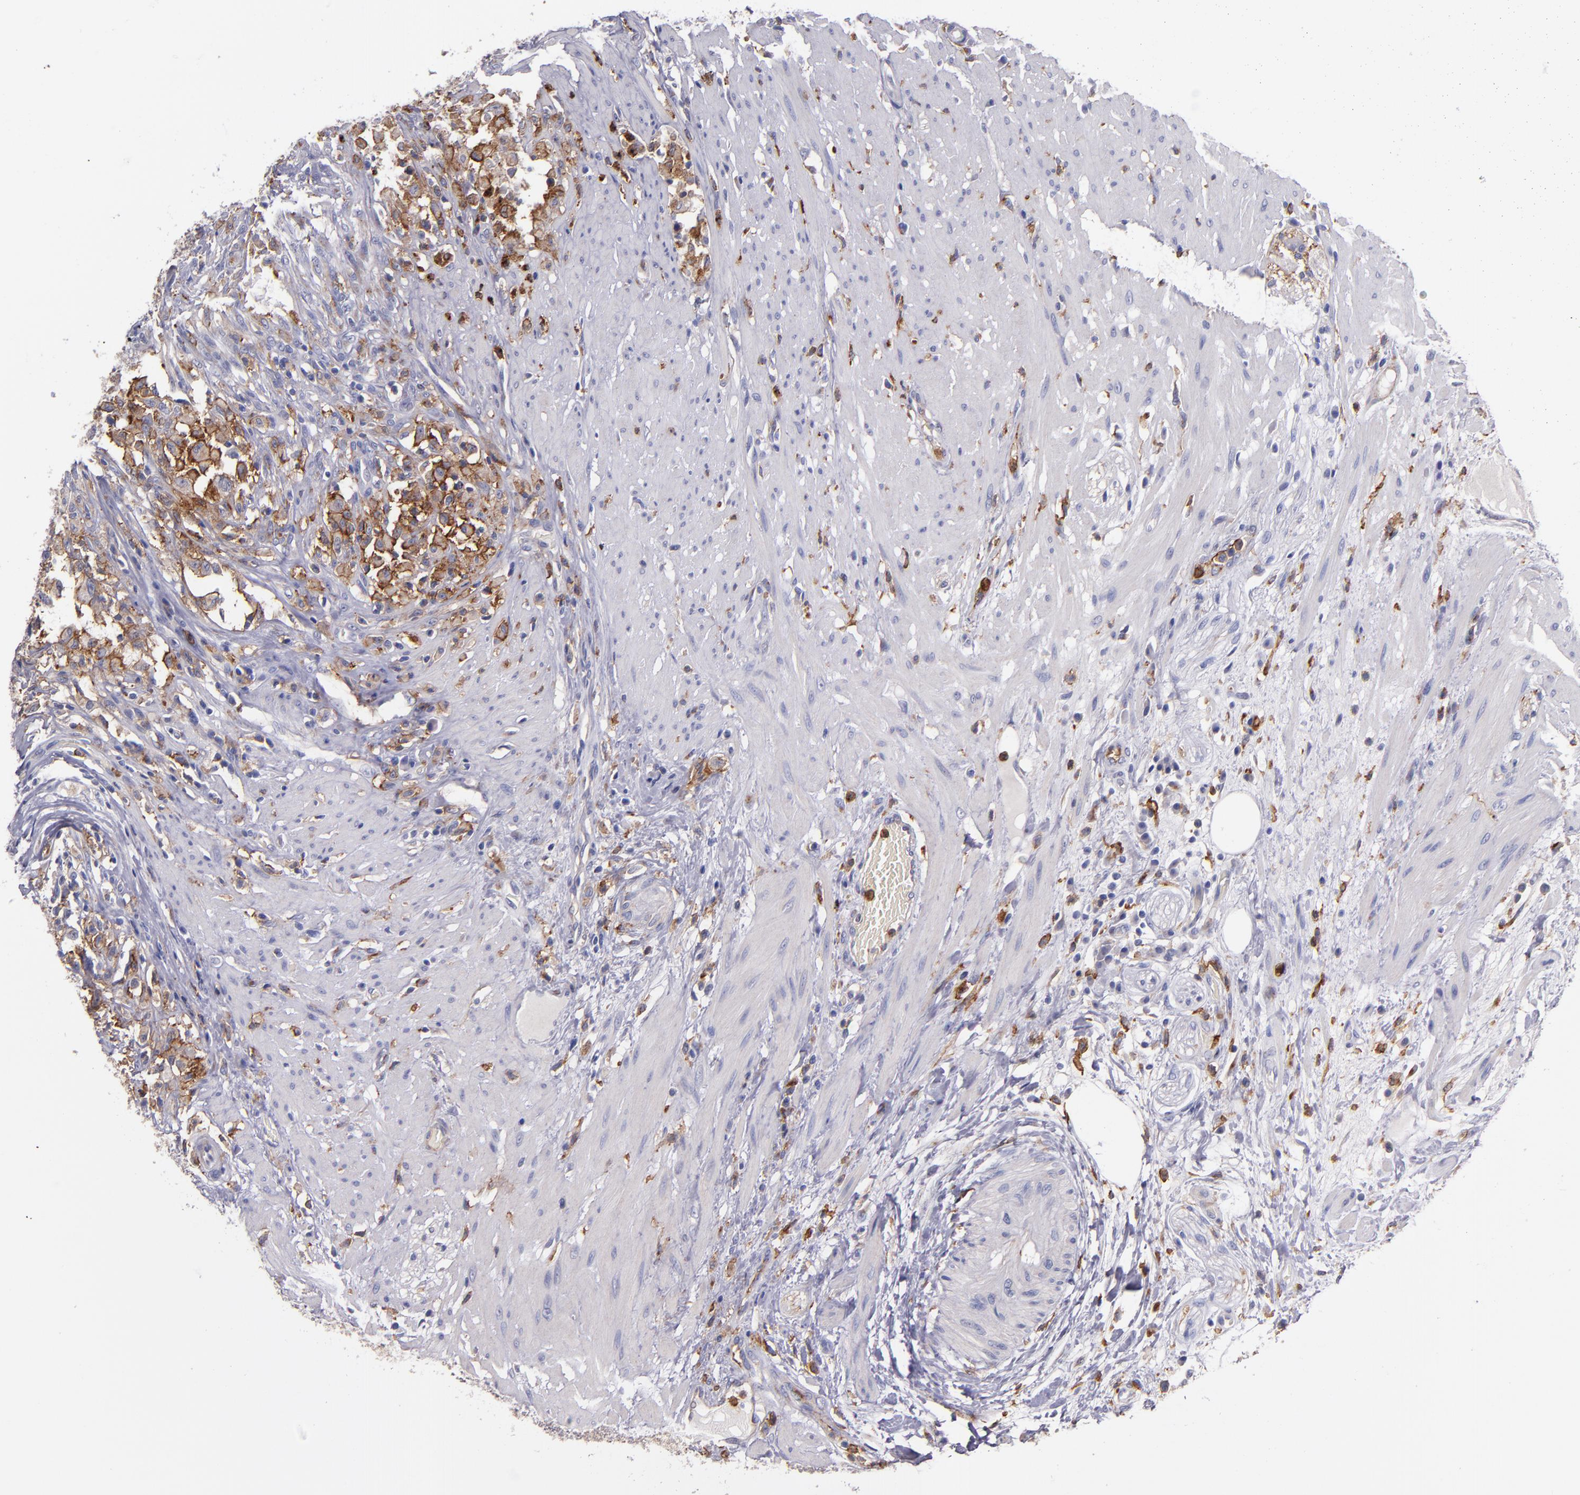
{"staining": {"intensity": "moderate", "quantity": "25%-75%", "location": "cytoplasmic/membranous"}, "tissue": "colorectal cancer", "cell_type": "Tumor cells", "image_type": "cancer", "snomed": [{"axis": "morphology", "description": "Adenocarcinoma, NOS"}, {"axis": "topography", "description": "Rectum"}], "caption": "Immunohistochemistry (IHC) photomicrograph of human adenocarcinoma (colorectal) stained for a protein (brown), which reveals medium levels of moderate cytoplasmic/membranous positivity in about 25%-75% of tumor cells.", "gene": "C5AR1", "patient": {"sex": "male", "age": 53}}